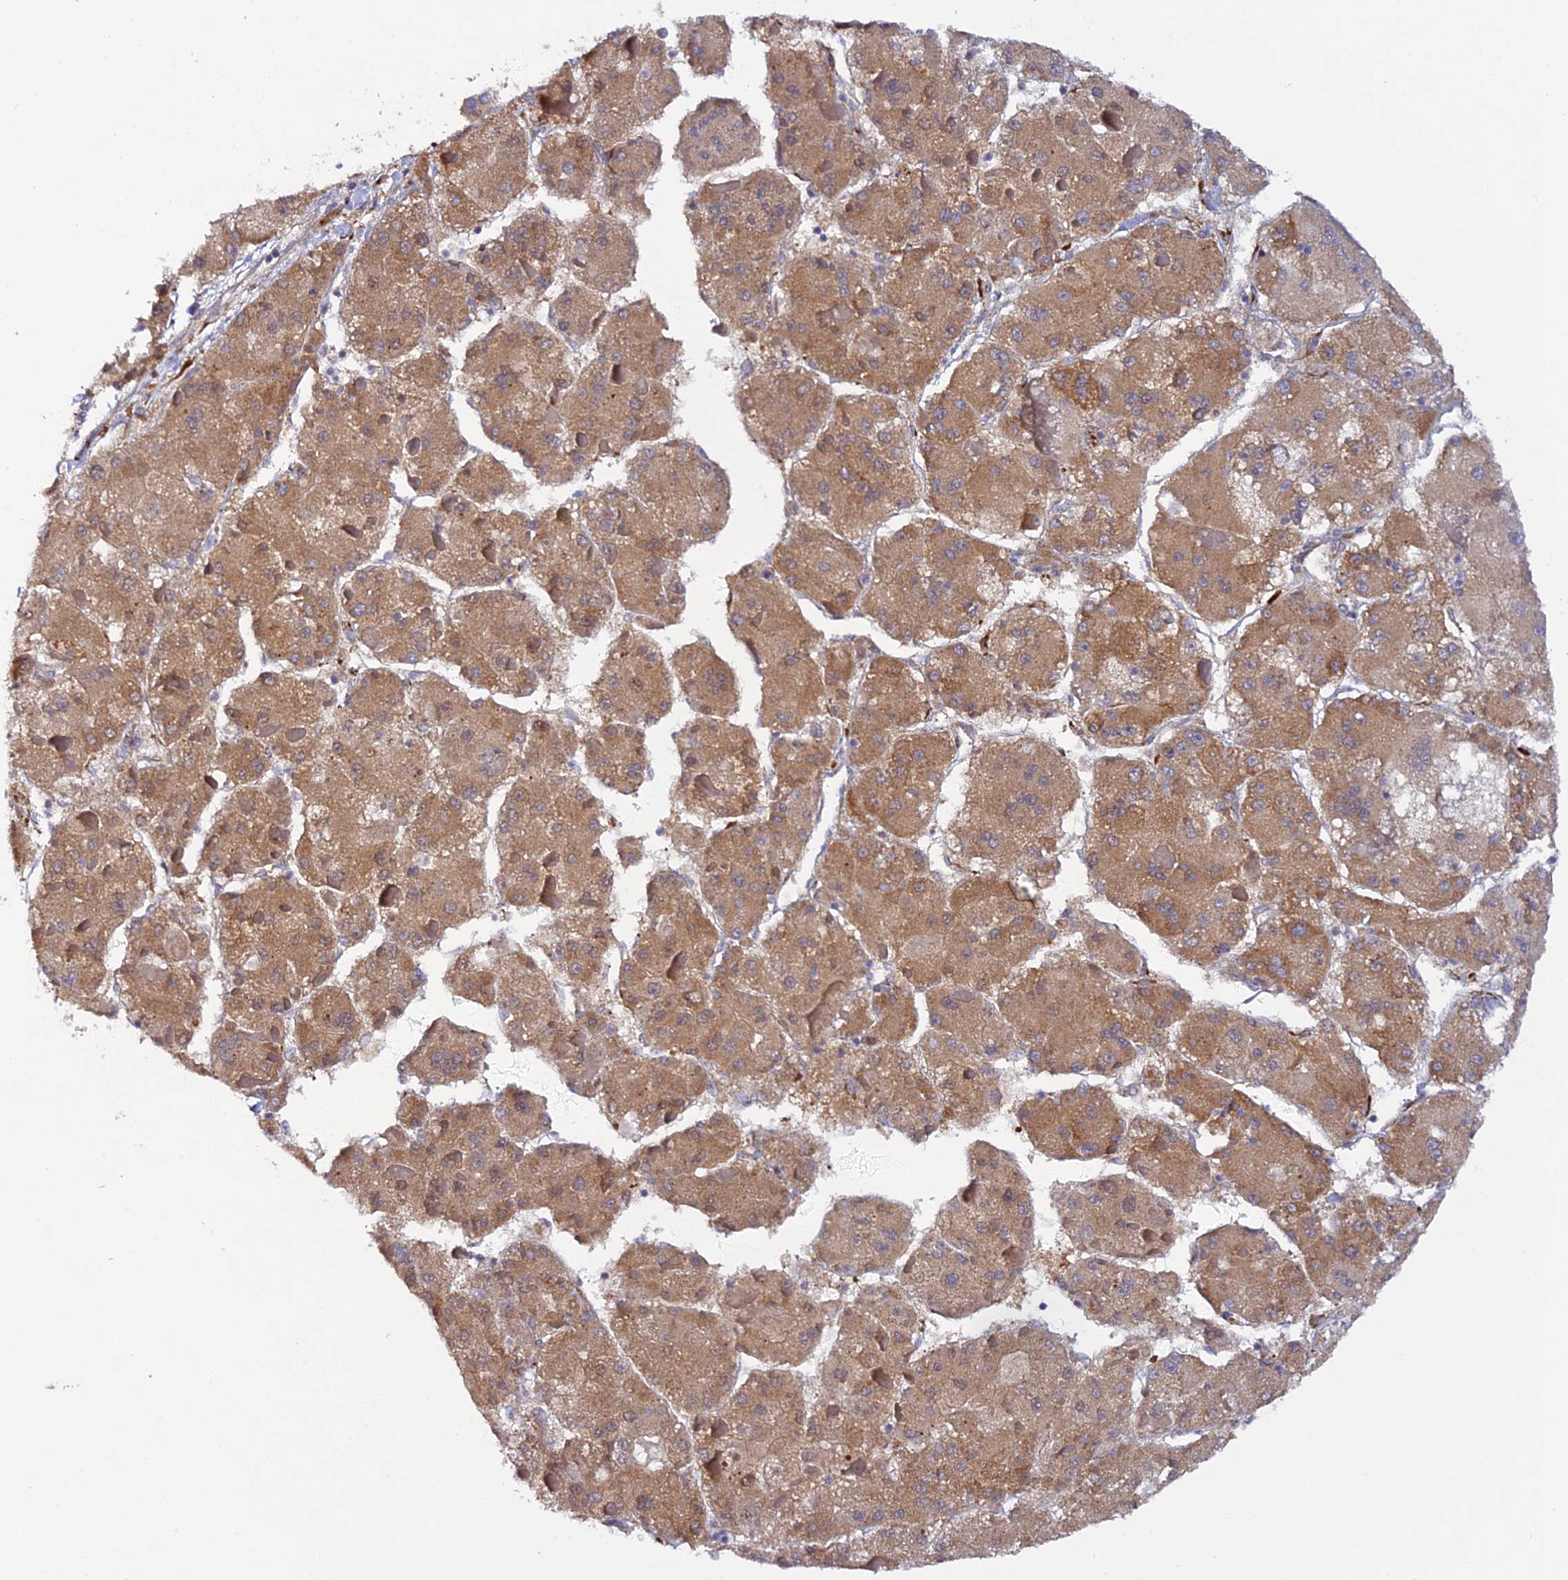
{"staining": {"intensity": "weak", "quantity": ">75%", "location": "cytoplasmic/membranous"}, "tissue": "liver cancer", "cell_type": "Tumor cells", "image_type": "cancer", "snomed": [{"axis": "morphology", "description": "Carcinoma, Hepatocellular, NOS"}, {"axis": "topography", "description": "Liver"}], "caption": "A low amount of weak cytoplasmic/membranous expression is seen in approximately >75% of tumor cells in liver hepatocellular carcinoma tissue.", "gene": "P3H3", "patient": {"sex": "female", "age": 73}}